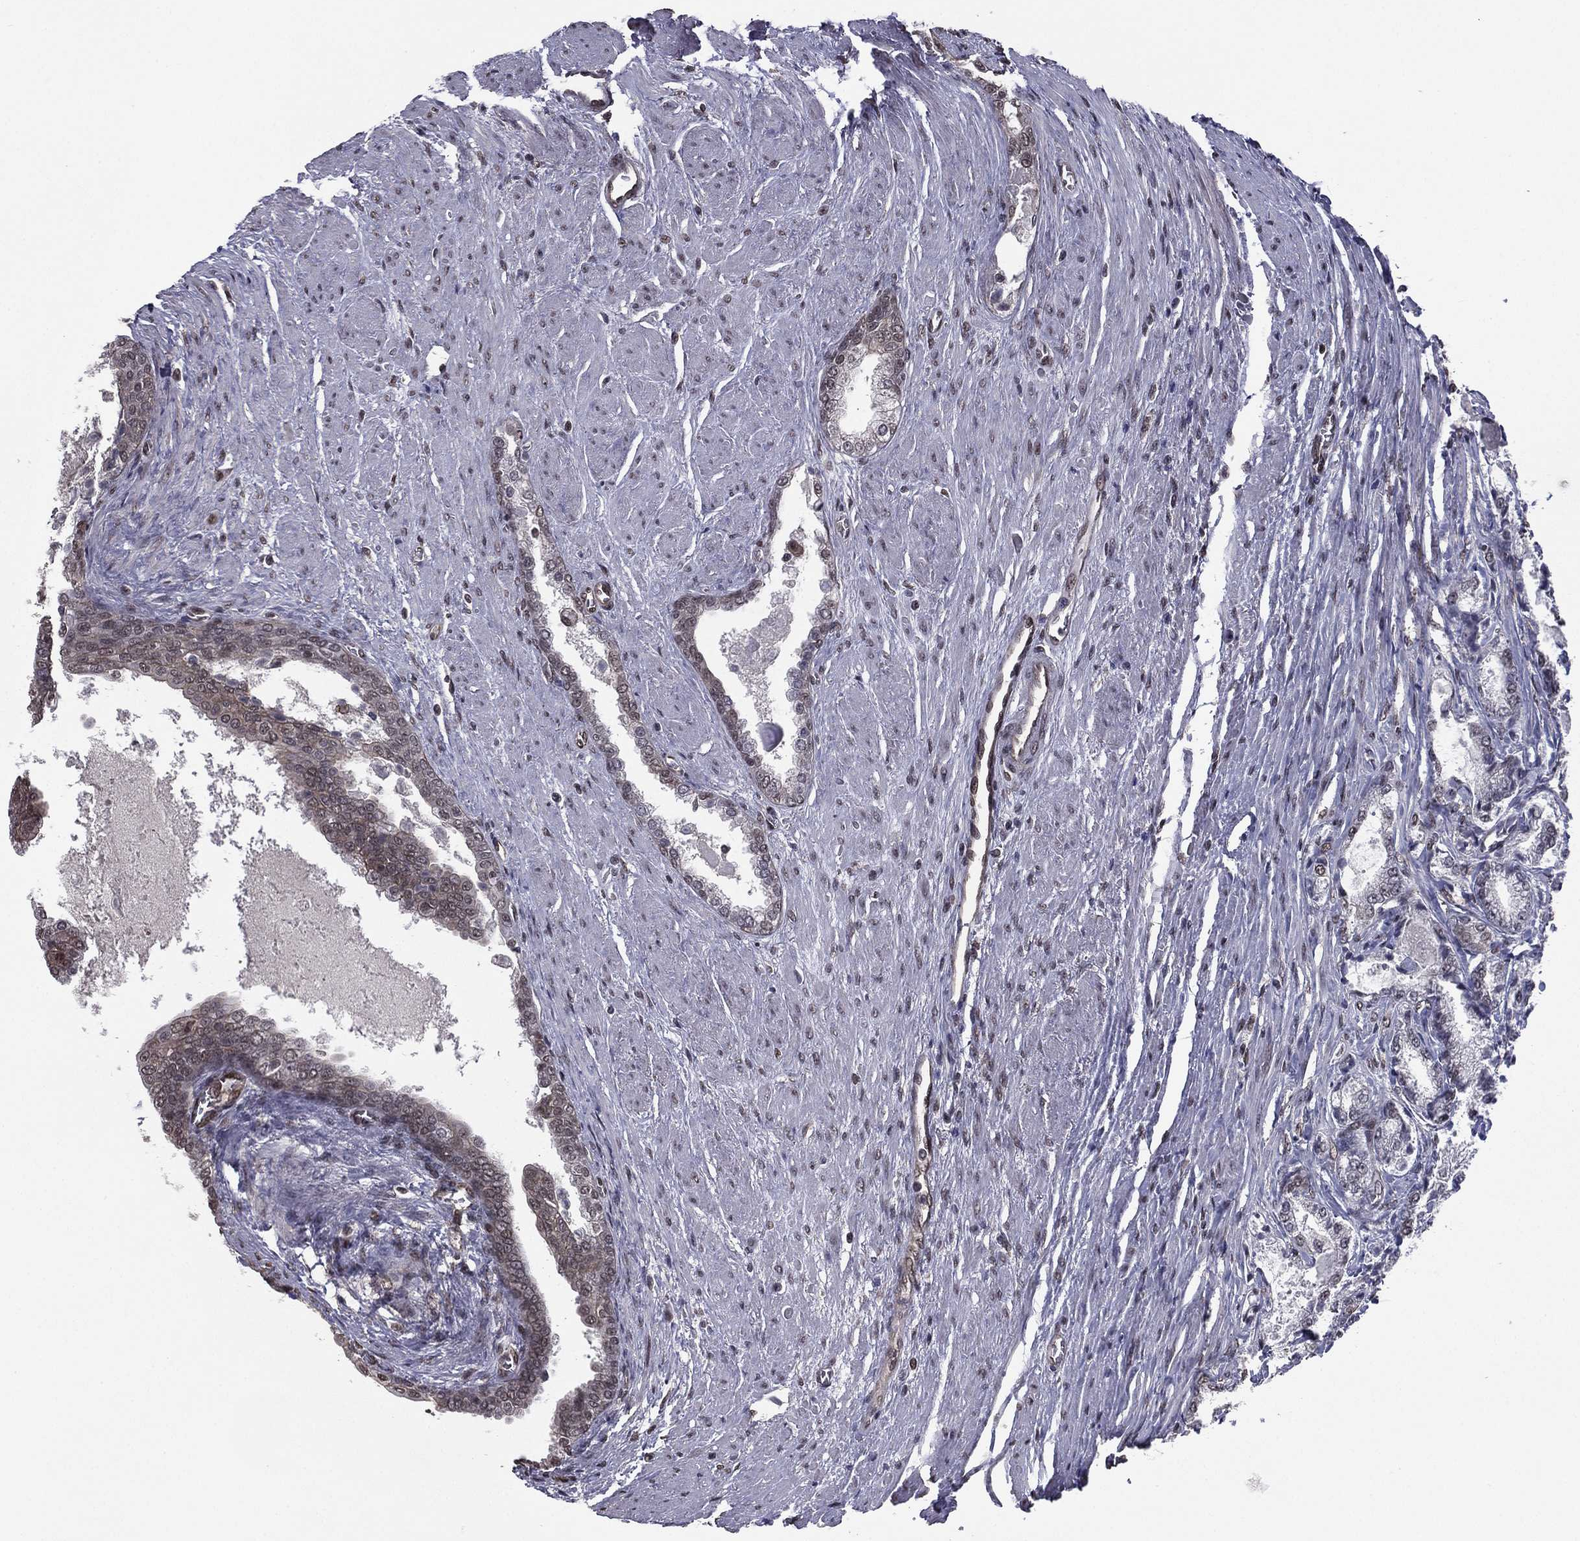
{"staining": {"intensity": "negative", "quantity": "none", "location": "none"}, "tissue": "prostate cancer", "cell_type": "Tumor cells", "image_type": "cancer", "snomed": [{"axis": "morphology", "description": "Adenocarcinoma, NOS"}, {"axis": "topography", "description": "Prostate and seminal vesicle, NOS"}, {"axis": "topography", "description": "Prostate"}], "caption": "Immunohistochemistry photomicrograph of neoplastic tissue: prostate cancer stained with DAB reveals no significant protein positivity in tumor cells.", "gene": "RARB", "patient": {"sex": "male", "age": 62}}